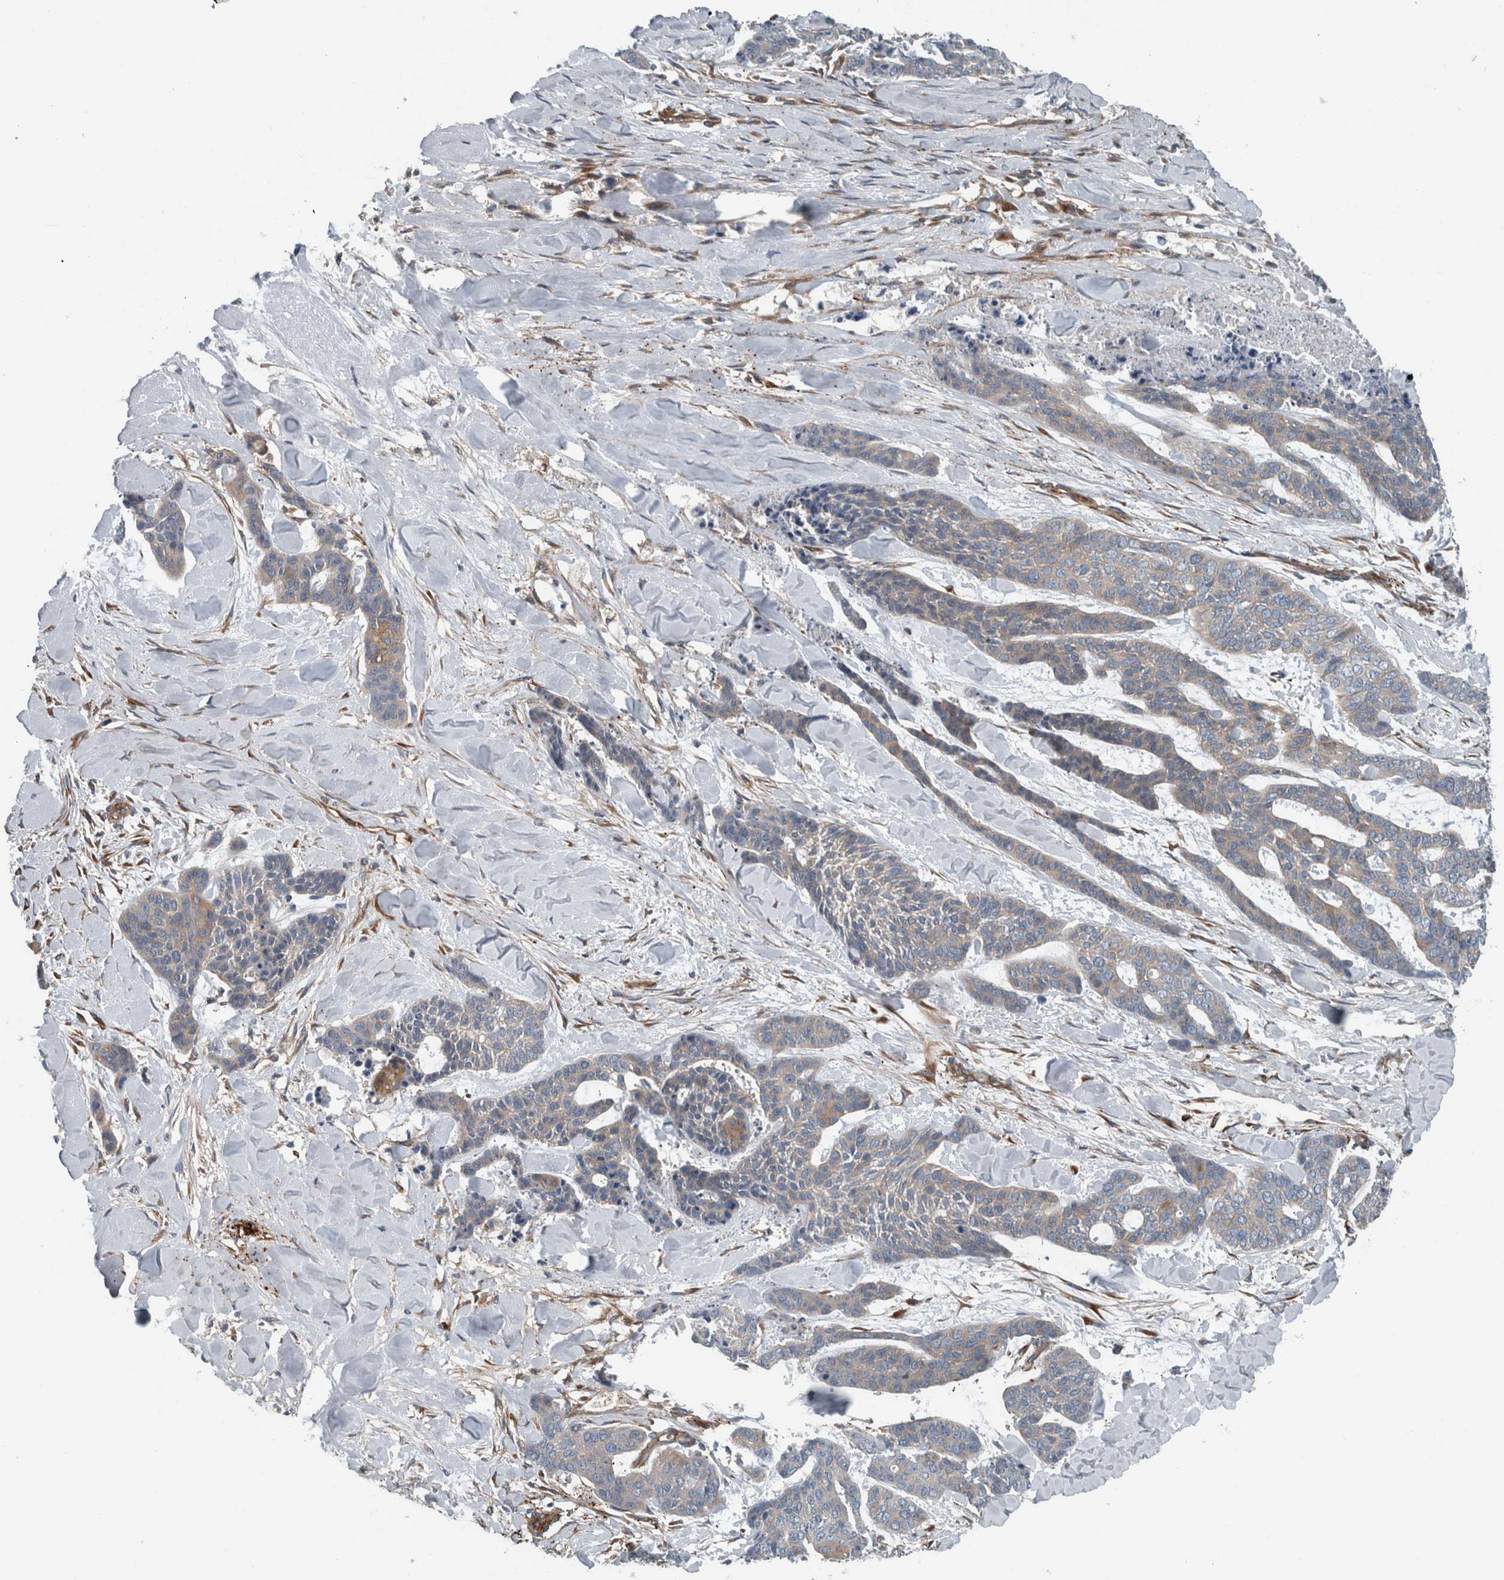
{"staining": {"intensity": "weak", "quantity": "25%-75%", "location": "cytoplasmic/membranous"}, "tissue": "skin cancer", "cell_type": "Tumor cells", "image_type": "cancer", "snomed": [{"axis": "morphology", "description": "Basal cell carcinoma"}, {"axis": "topography", "description": "Skin"}], "caption": "Immunohistochemistry (IHC) photomicrograph of neoplastic tissue: human skin cancer stained using immunohistochemistry reveals low levels of weak protein expression localized specifically in the cytoplasmic/membranous of tumor cells, appearing as a cytoplasmic/membranous brown color.", "gene": "GLT8D2", "patient": {"sex": "female", "age": 64}}